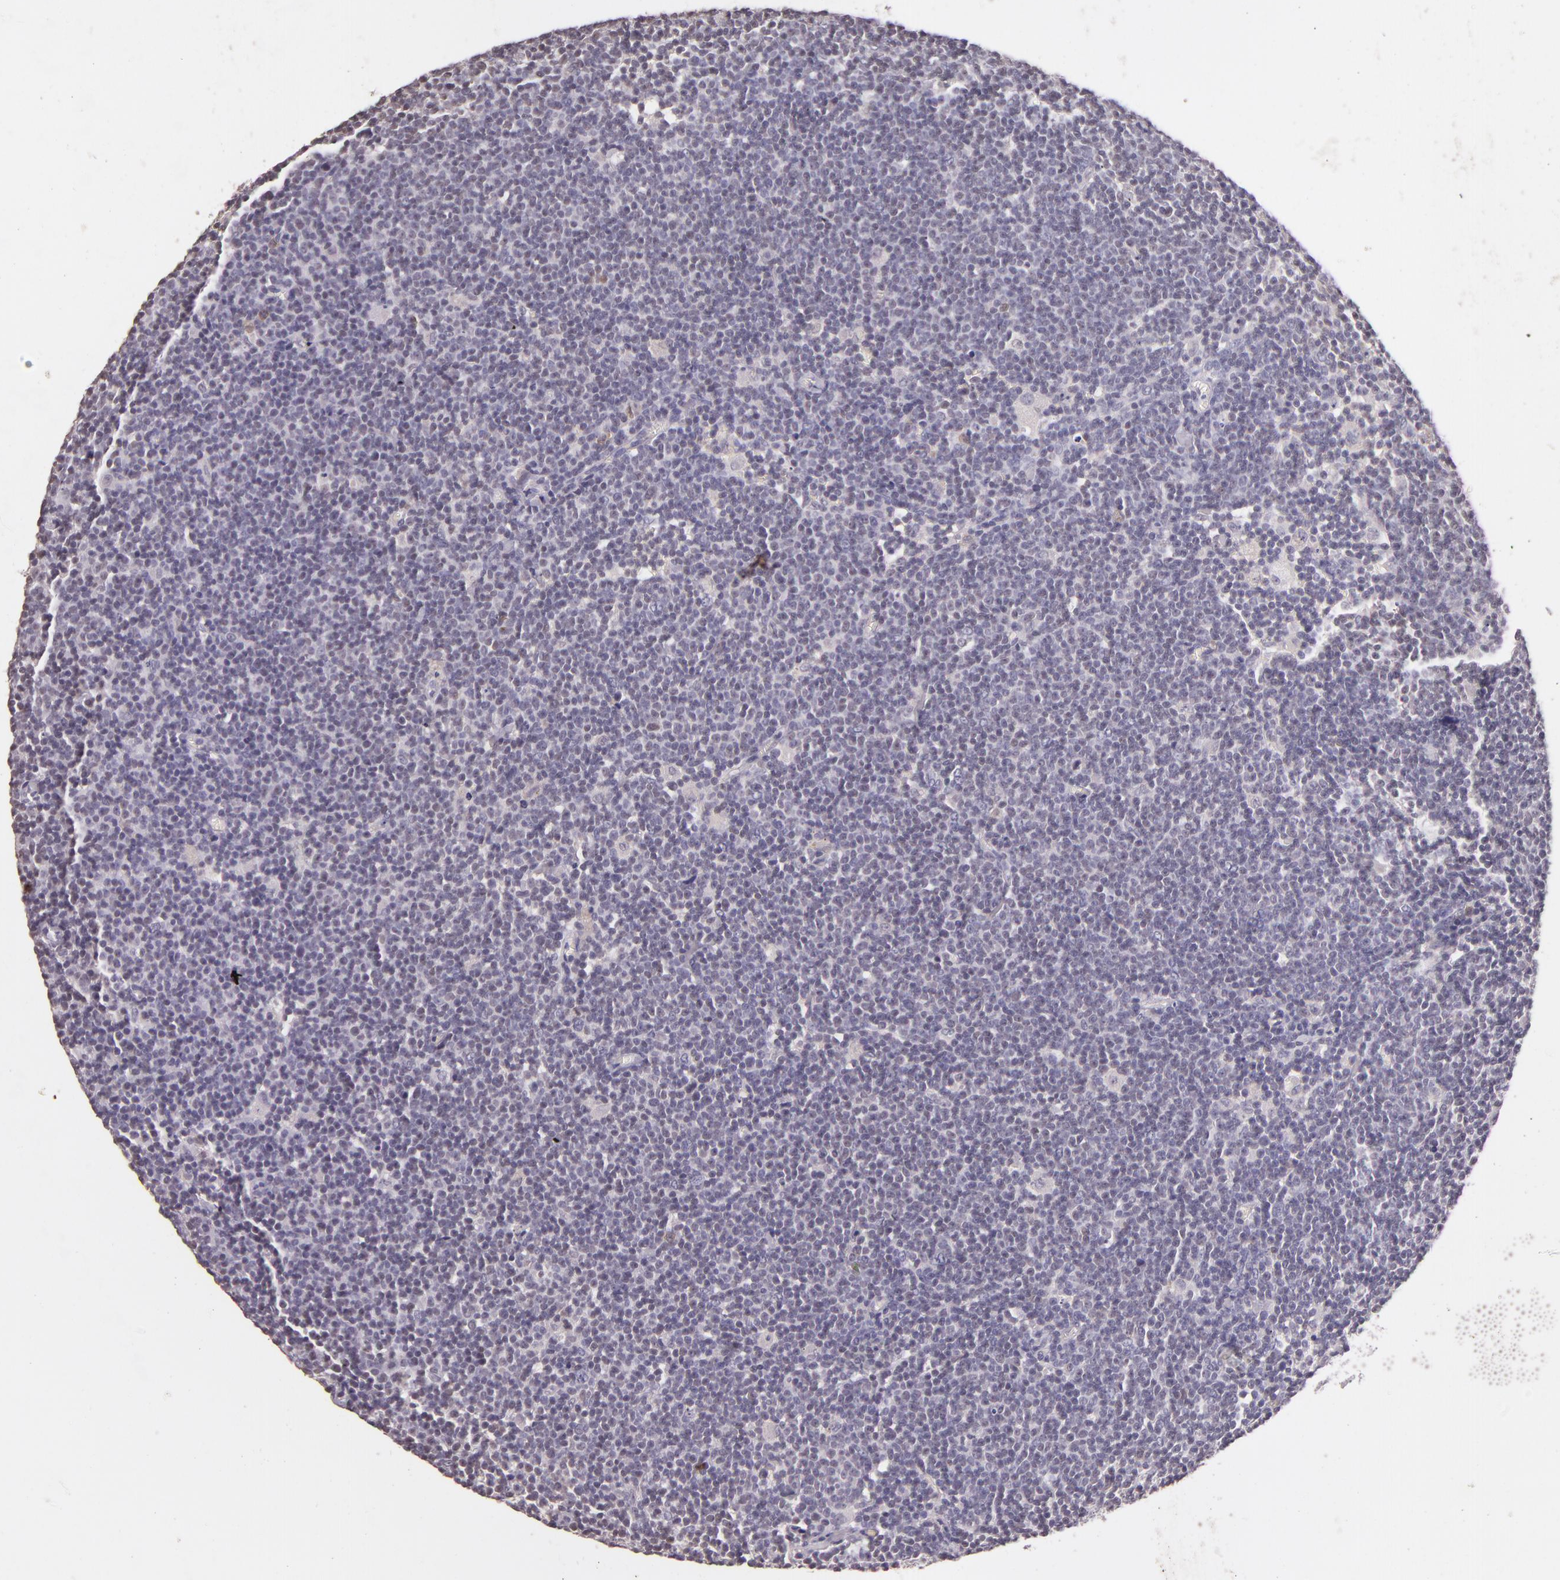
{"staining": {"intensity": "weak", "quantity": "<25%", "location": "cytoplasmic/membranous"}, "tissue": "lymphoma", "cell_type": "Tumor cells", "image_type": "cancer", "snomed": [{"axis": "morphology", "description": "Malignant lymphoma, non-Hodgkin's type, Low grade"}, {"axis": "topography", "description": "Lymph node"}], "caption": "Tumor cells are negative for brown protein staining in malignant lymphoma, non-Hodgkin's type (low-grade). (Brightfield microscopy of DAB IHC at high magnification).", "gene": "HSPA8", "patient": {"sex": "male", "age": 65}}